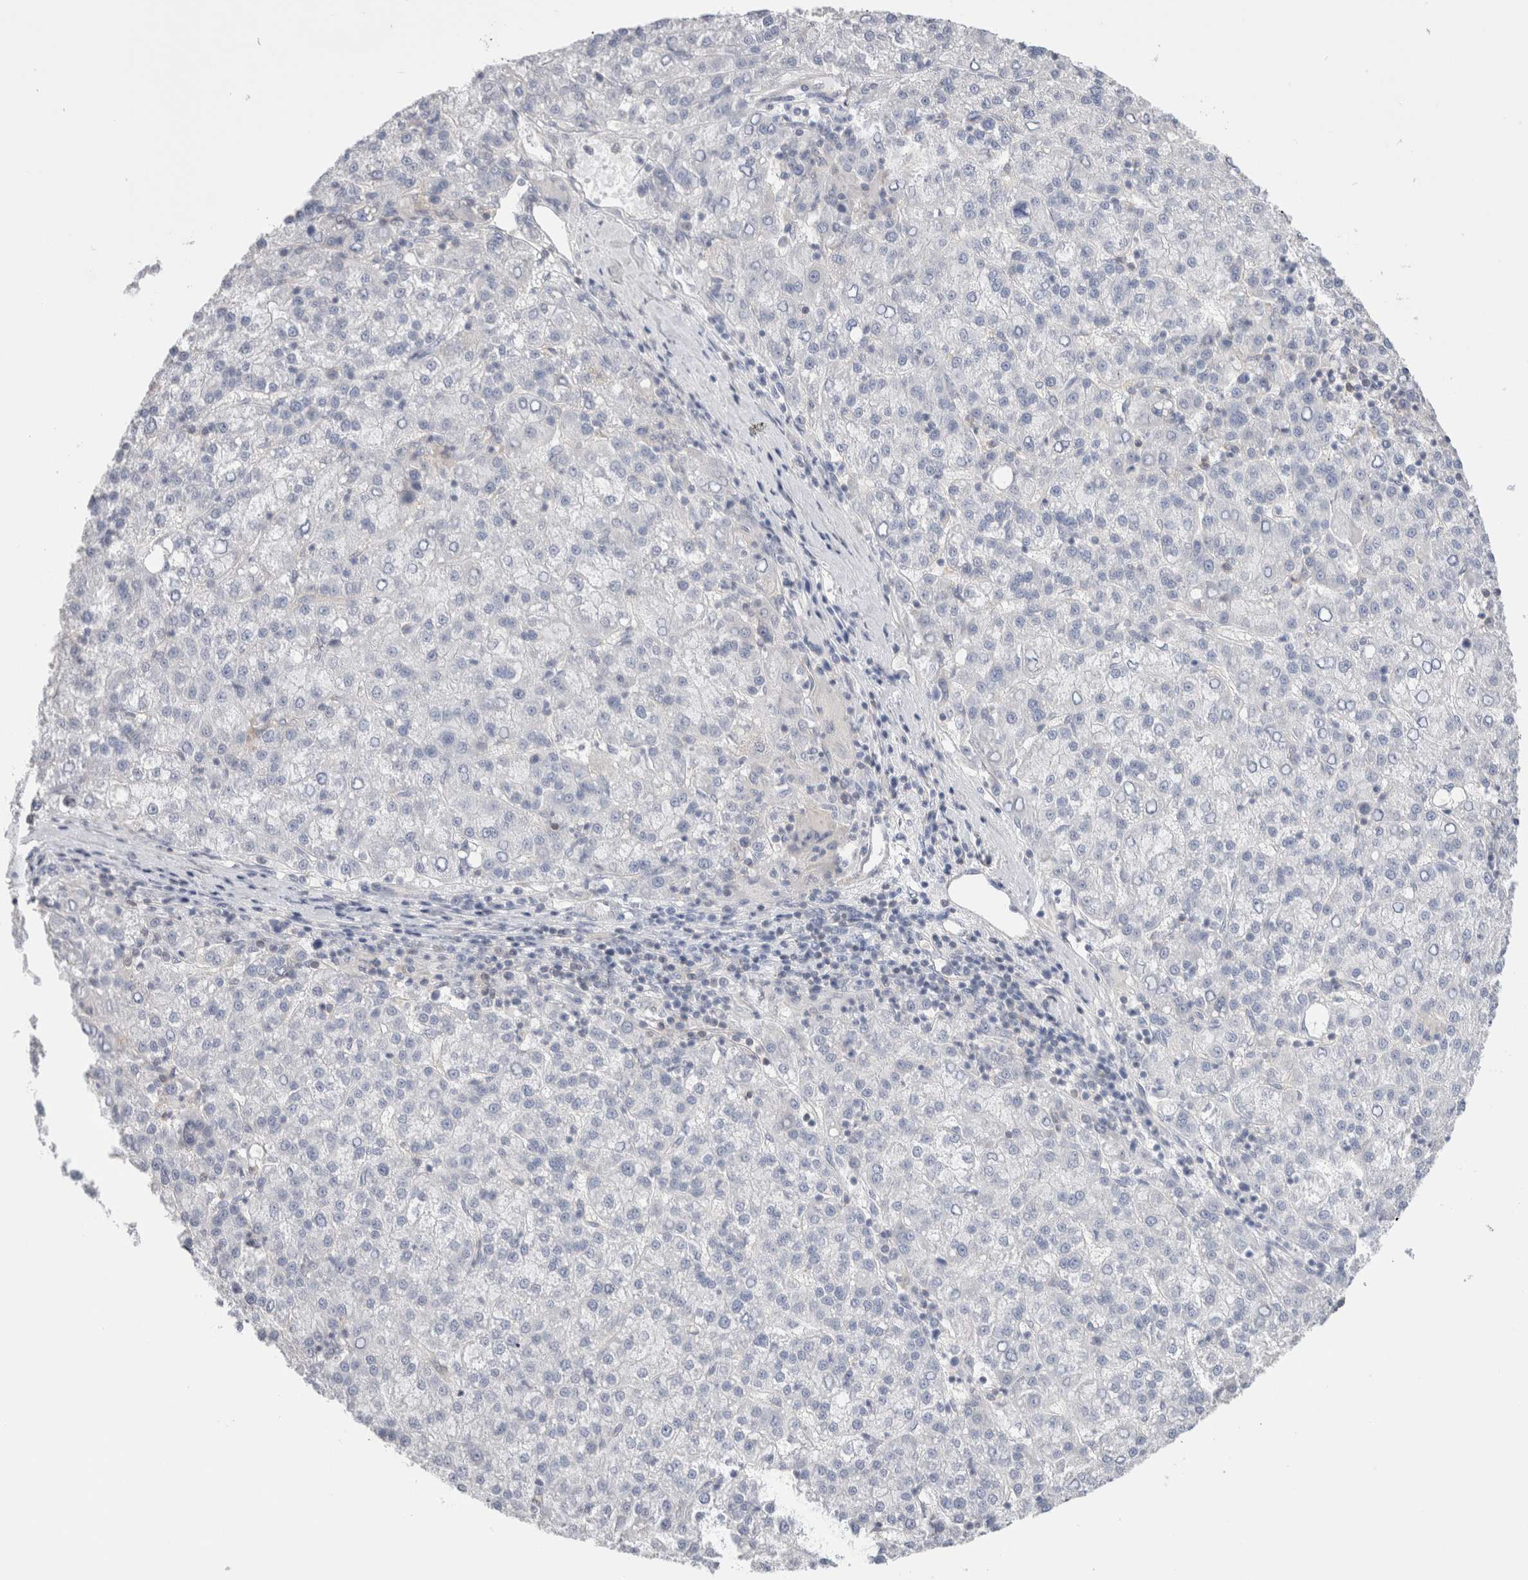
{"staining": {"intensity": "negative", "quantity": "none", "location": "none"}, "tissue": "liver cancer", "cell_type": "Tumor cells", "image_type": "cancer", "snomed": [{"axis": "morphology", "description": "Carcinoma, Hepatocellular, NOS"}, {"axis": "topography", "description": "Liver"}], "caption": "Histopathology image shows no significant protein positivity in tumor cells of liver hepatocellular carcinoma.", "gene": "CAPN2", "patient": {"sex": "female", "age": 58}}